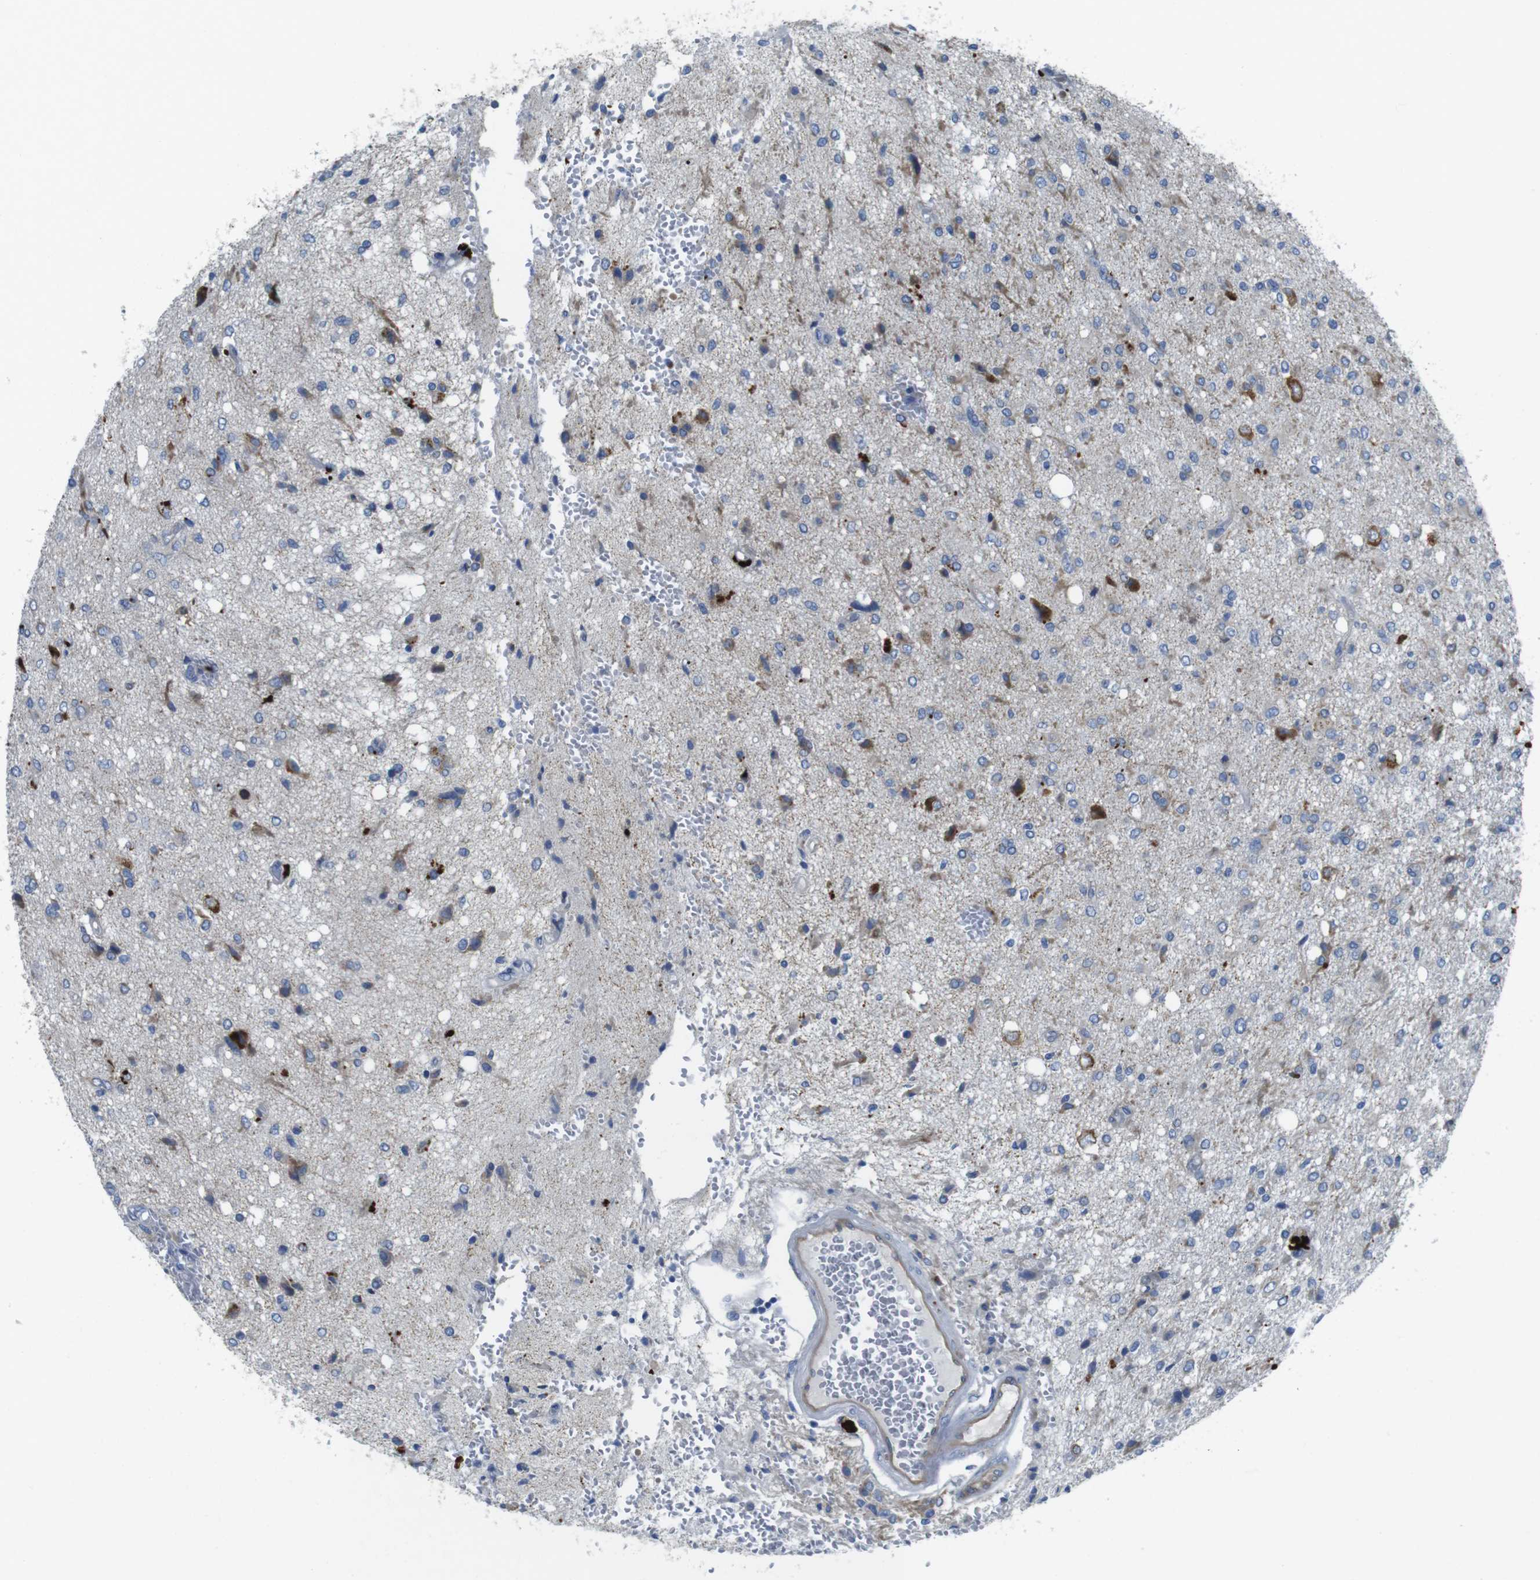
{"staining": {"intensity": "strong", "quantity": "25%-75%", "location": "cytoplasmic/membranous"}, "tissue": "glioma", "cell_type": "Tumor cells", "image_type": "cancer", "snomed": [{"axis": "morphology", "description": "Glioma, malignant, High grade"}, {"axis": "topography", "description": "Brain"}], "caption": "This micrograph exhibits glioma stained with immunohistochemistry to label a protein in brown. The cytoplasmic/membranous of tumor cells show strong positivity for the protein. Nuclei are counter-stained blue.", "gene": "TMEM234", "patient": {"sex": "female", "age": 59}}